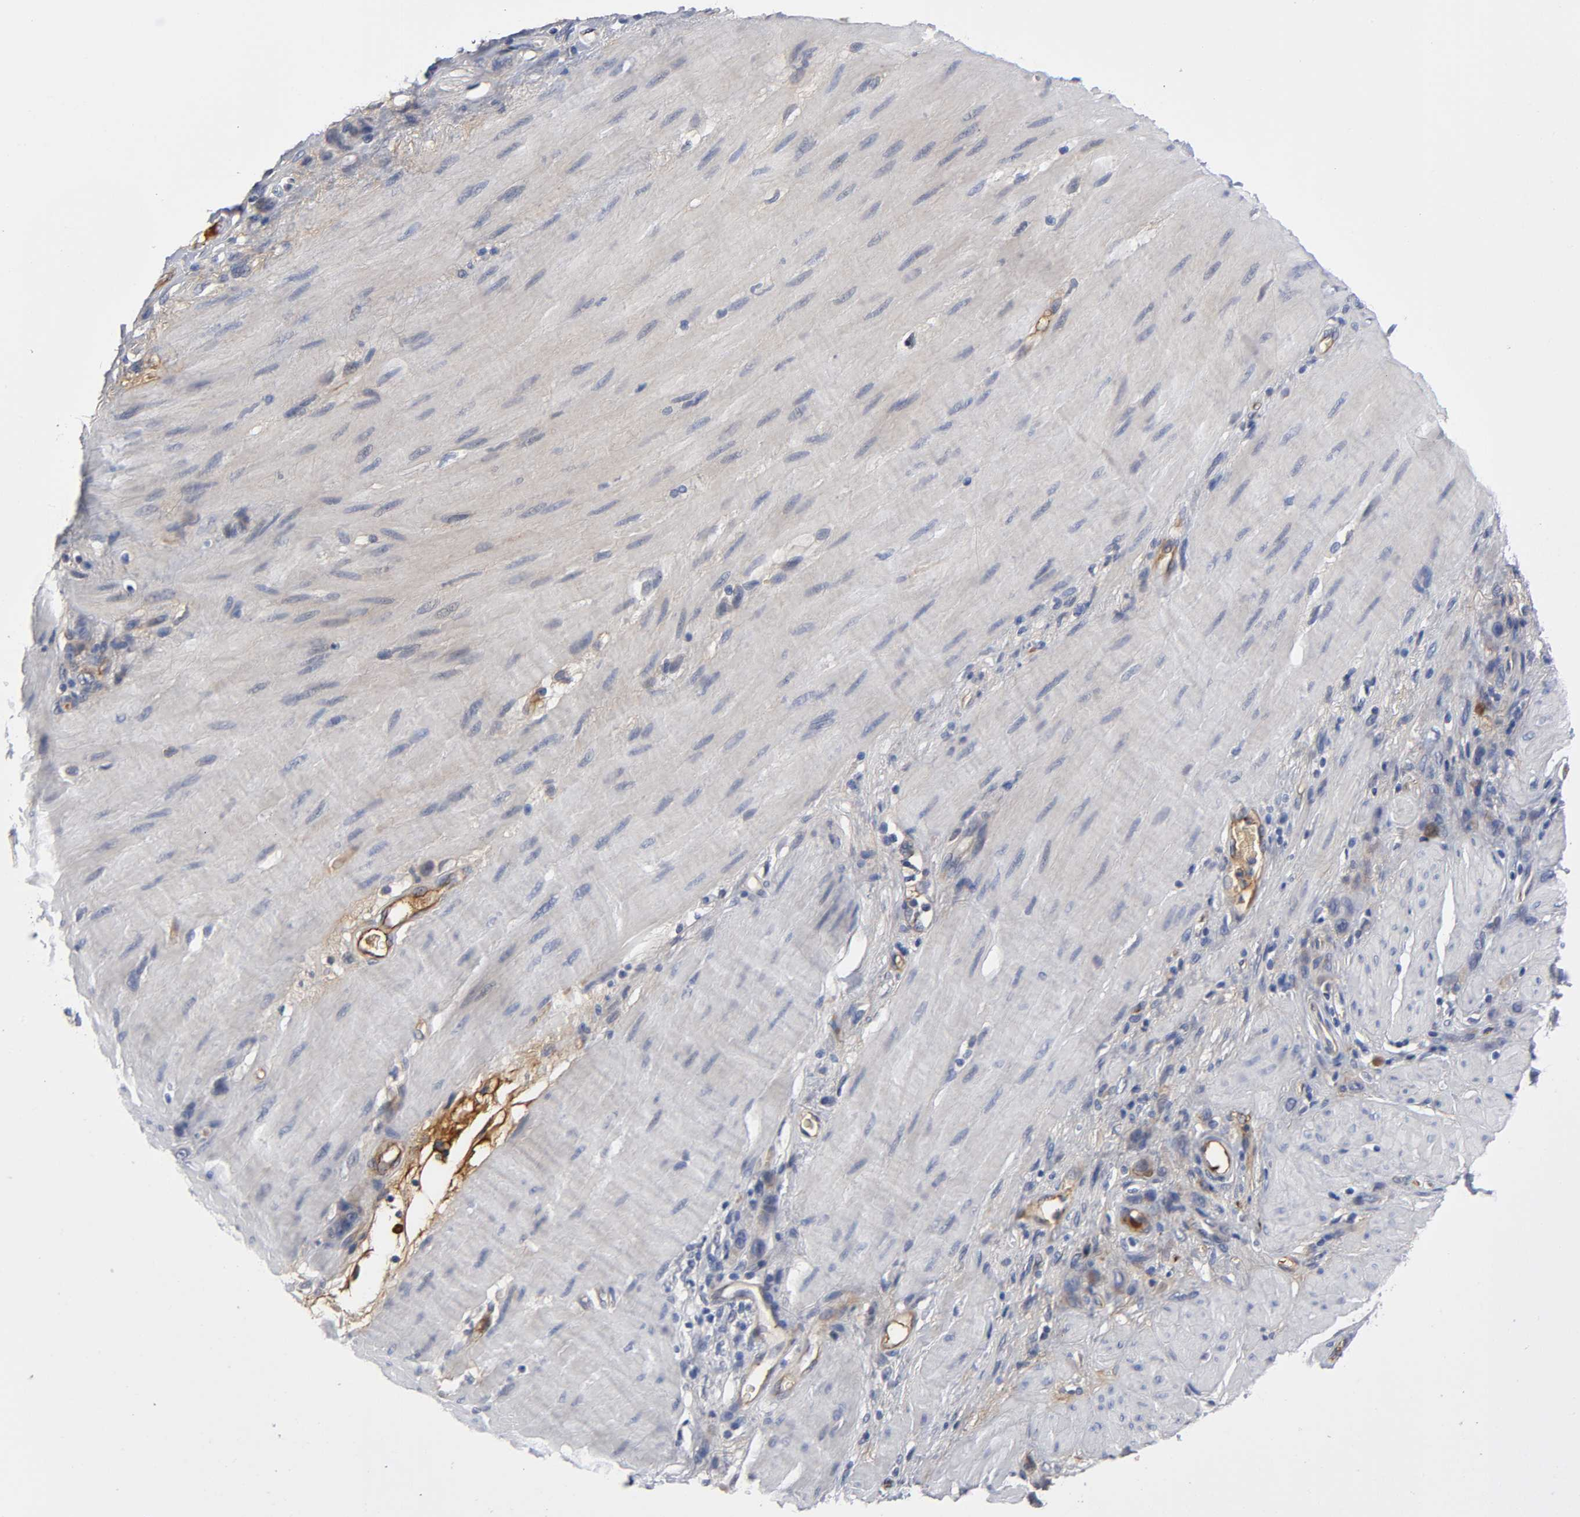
{"staining": {"intensity": "moderate", "quantity": "25%-75%", "location": "cytoplasmic/membranous"}, "tissue": "stomach cancer", "cell_type": "Tumor cells", "image_type": "cancer", "snomed": [{"axis": "morphology", "description": "Adenocarcinoma, NOS"}, {"axis": "topography", "description": "Stomach"}], "caption": "This is an image of IHC staining of stomach cancer, which shows moderate staining in the cytoplasmic/membranous of tumor cells.", "gene": "NOVA1", "patient": {"sex": "male", "age": 82}}